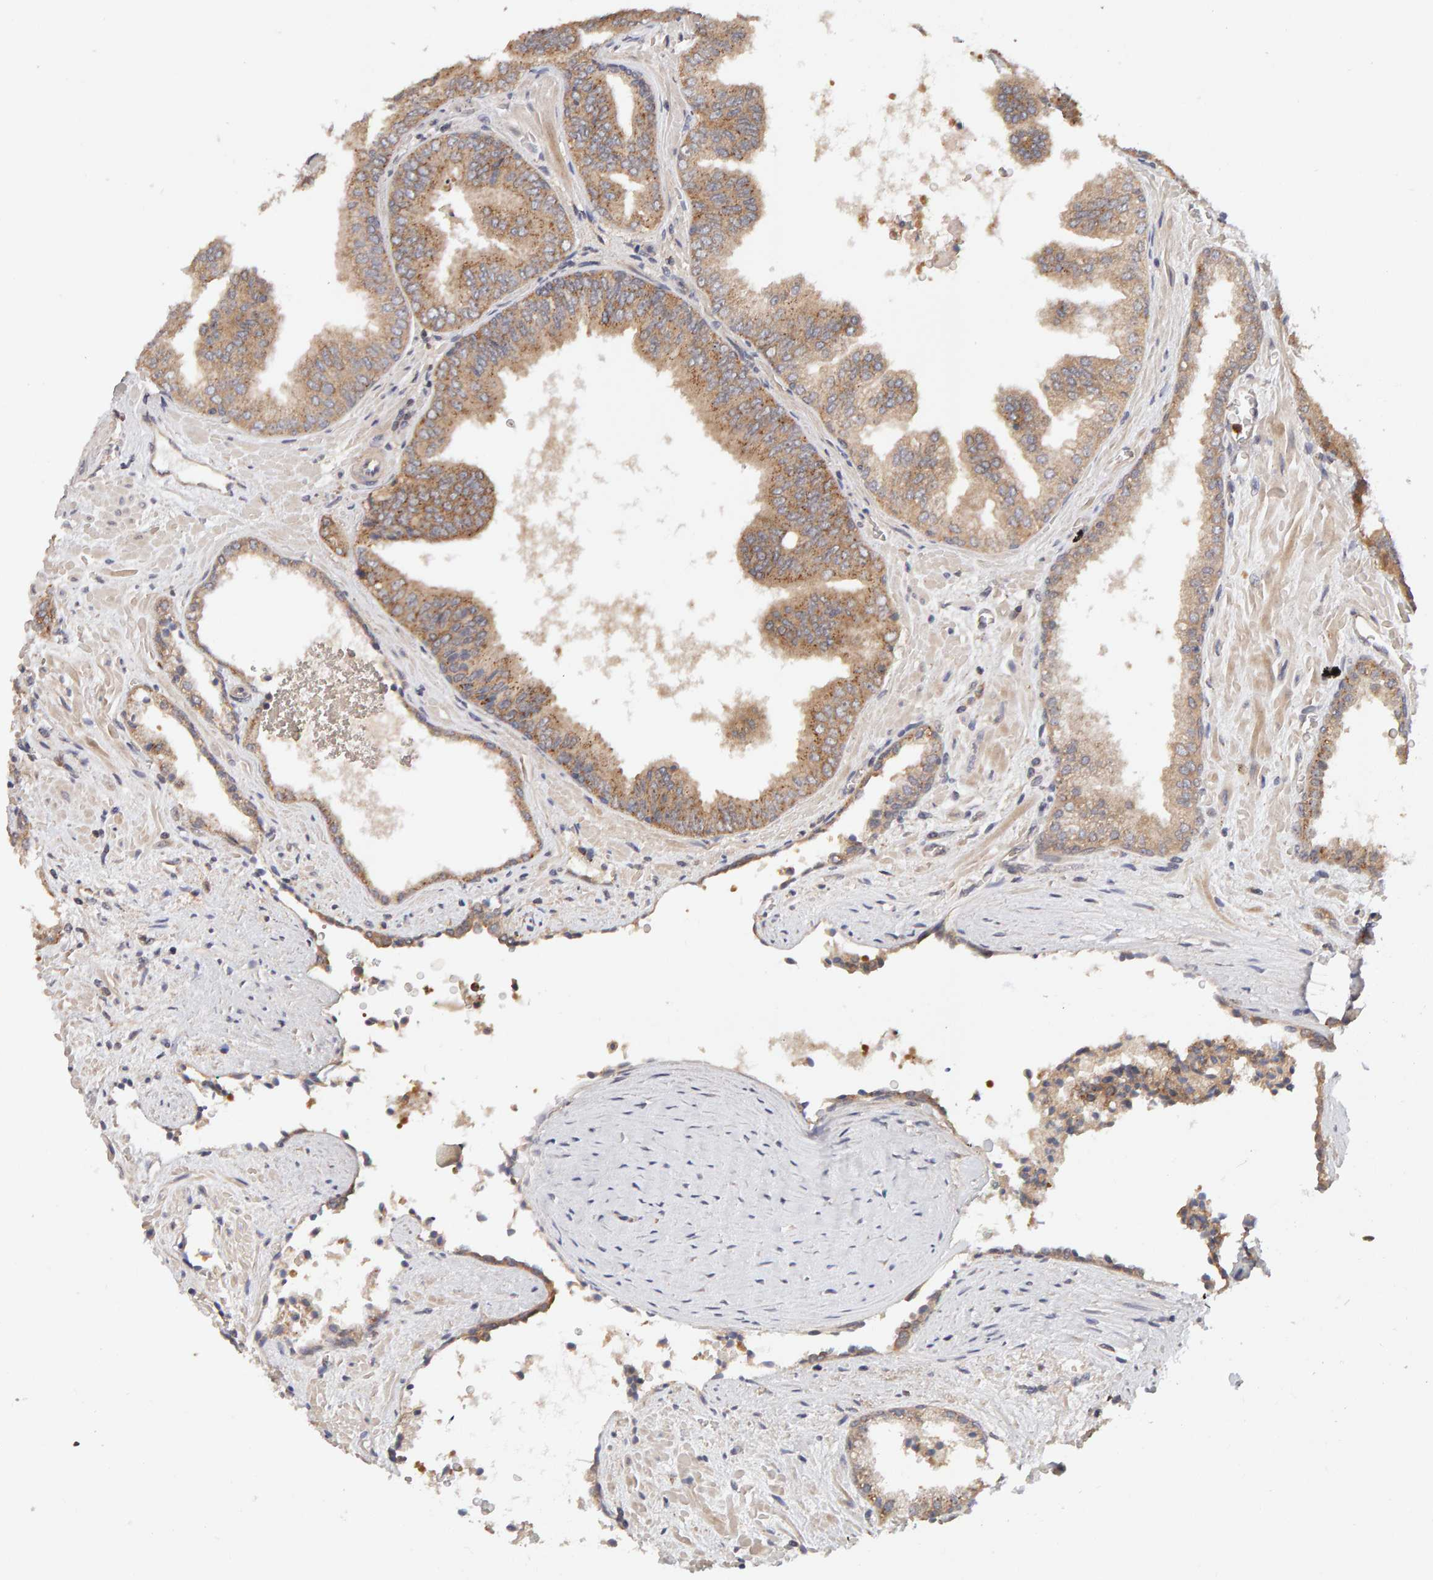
{"staining": {"intensity": "moderate", "quantity": ">75%", "location": "cytoplasmic/membranous"}, "tissue": "prostate cancer", "cell_type": "Tumor cells", "image_type": "cancer", "snomed": [{"axis": "morphology", "description": "Adenocarcinoma, Low grade"}, {"axis": "topography", "description": "Prostate"}], "caption": "Protein analysis of low-grade adenocarcinoma (prostate) tissue reveals moderate cytoplasmic/membranous staining in approximately >75% of tumor cells.", "gene": "DNAJC7", "patient": {"sex": "male", "age": 71}}